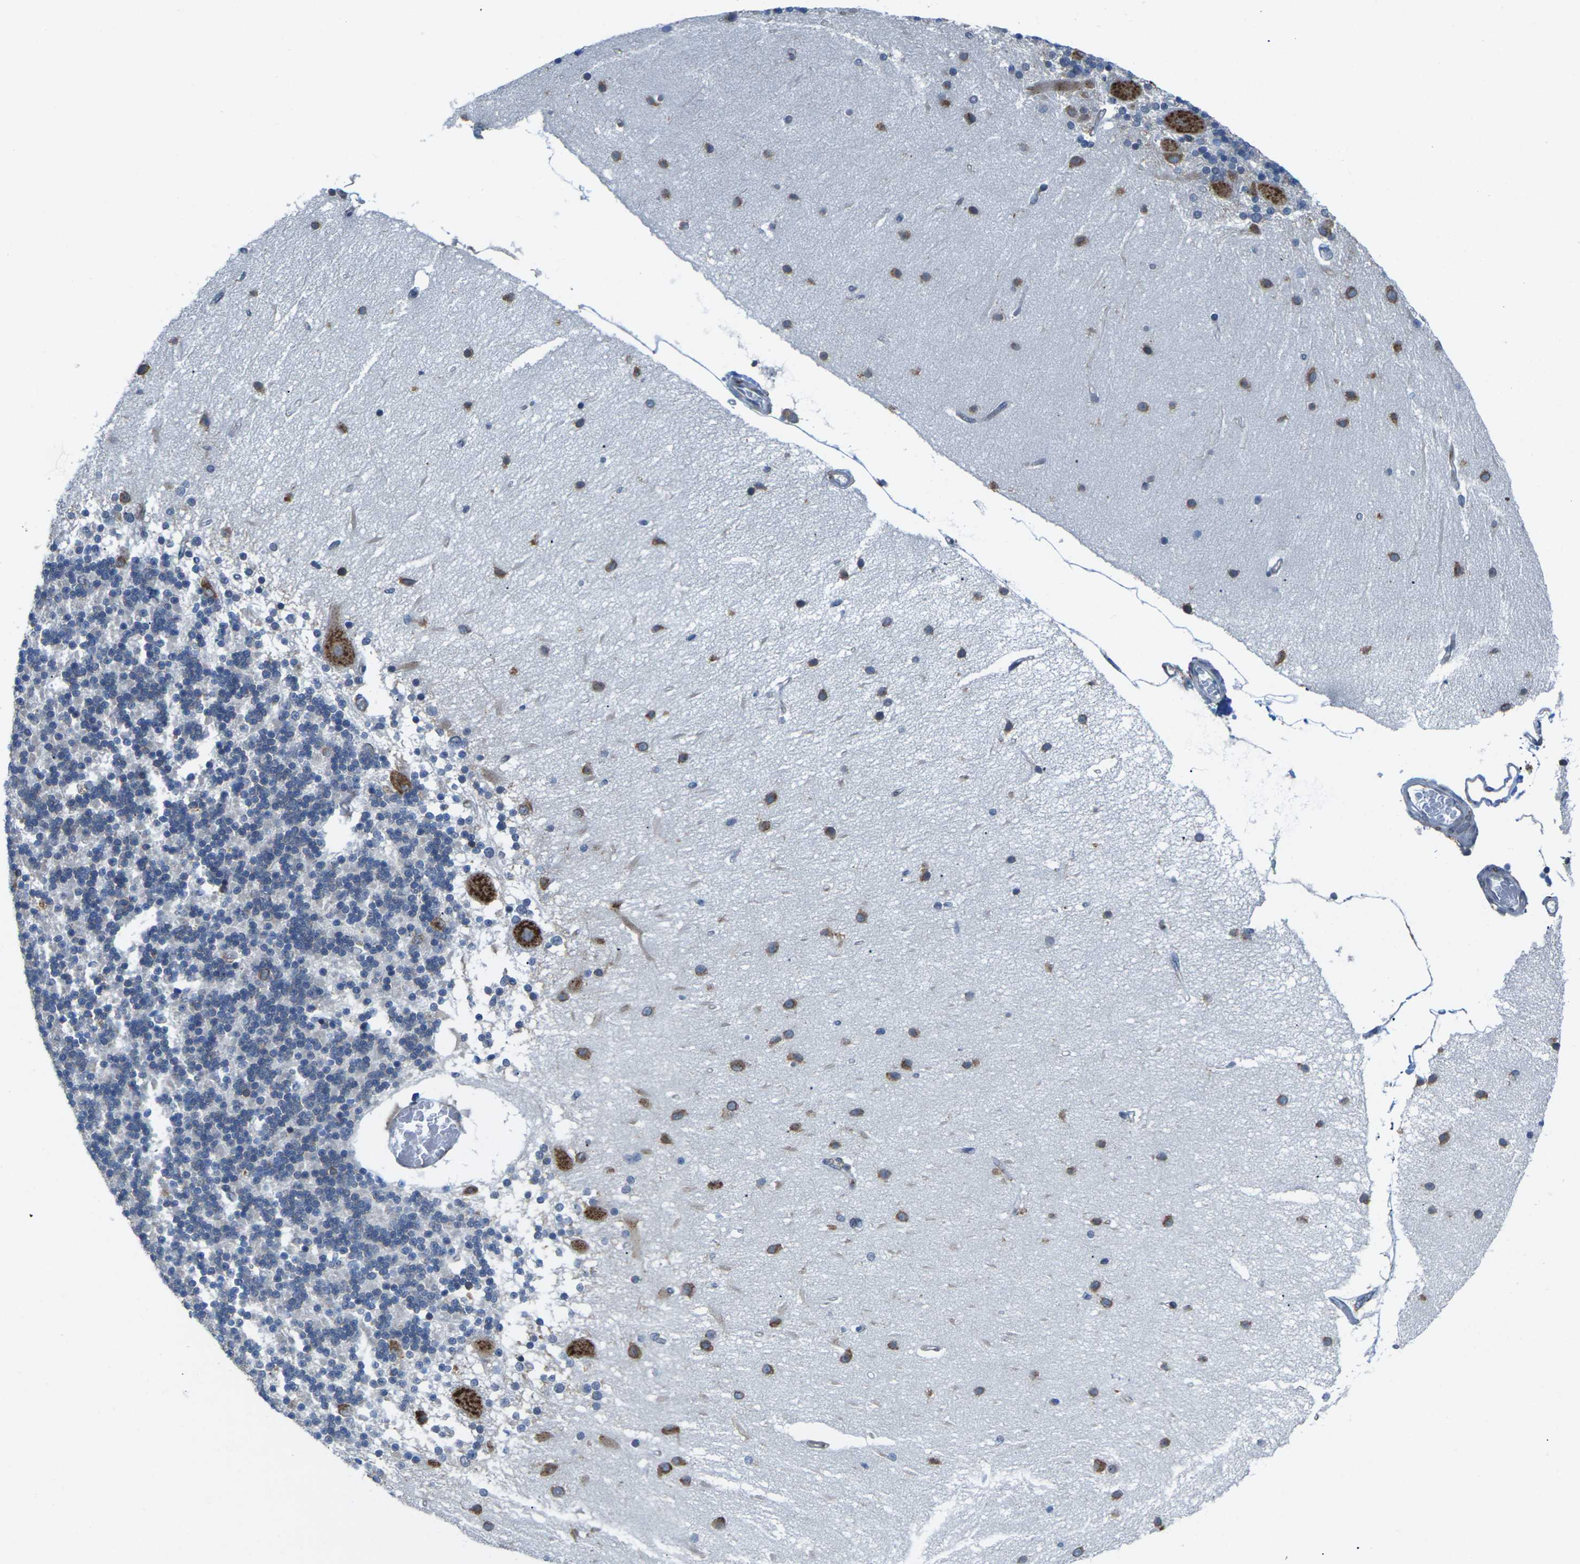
{"staining": {"intensity": "negative", "quantity": "none", "location": "none"}, "tissue": "cerebellum", "cell_type": "Cells in granular layer", "image_type": "normal", "snomed": [{"axis": "morphology", "description": "Normal tissue, NOS"}, {"axis": "topography", "description": "Cerebellum"}], "caption": "This is an immunohistochemistry micrograph of unremarkable human cerebellum. There is no positivity in cells in granular layer.", "gene": "PDZK1IP1", "patient": {"sex": "female", "age": 54}}